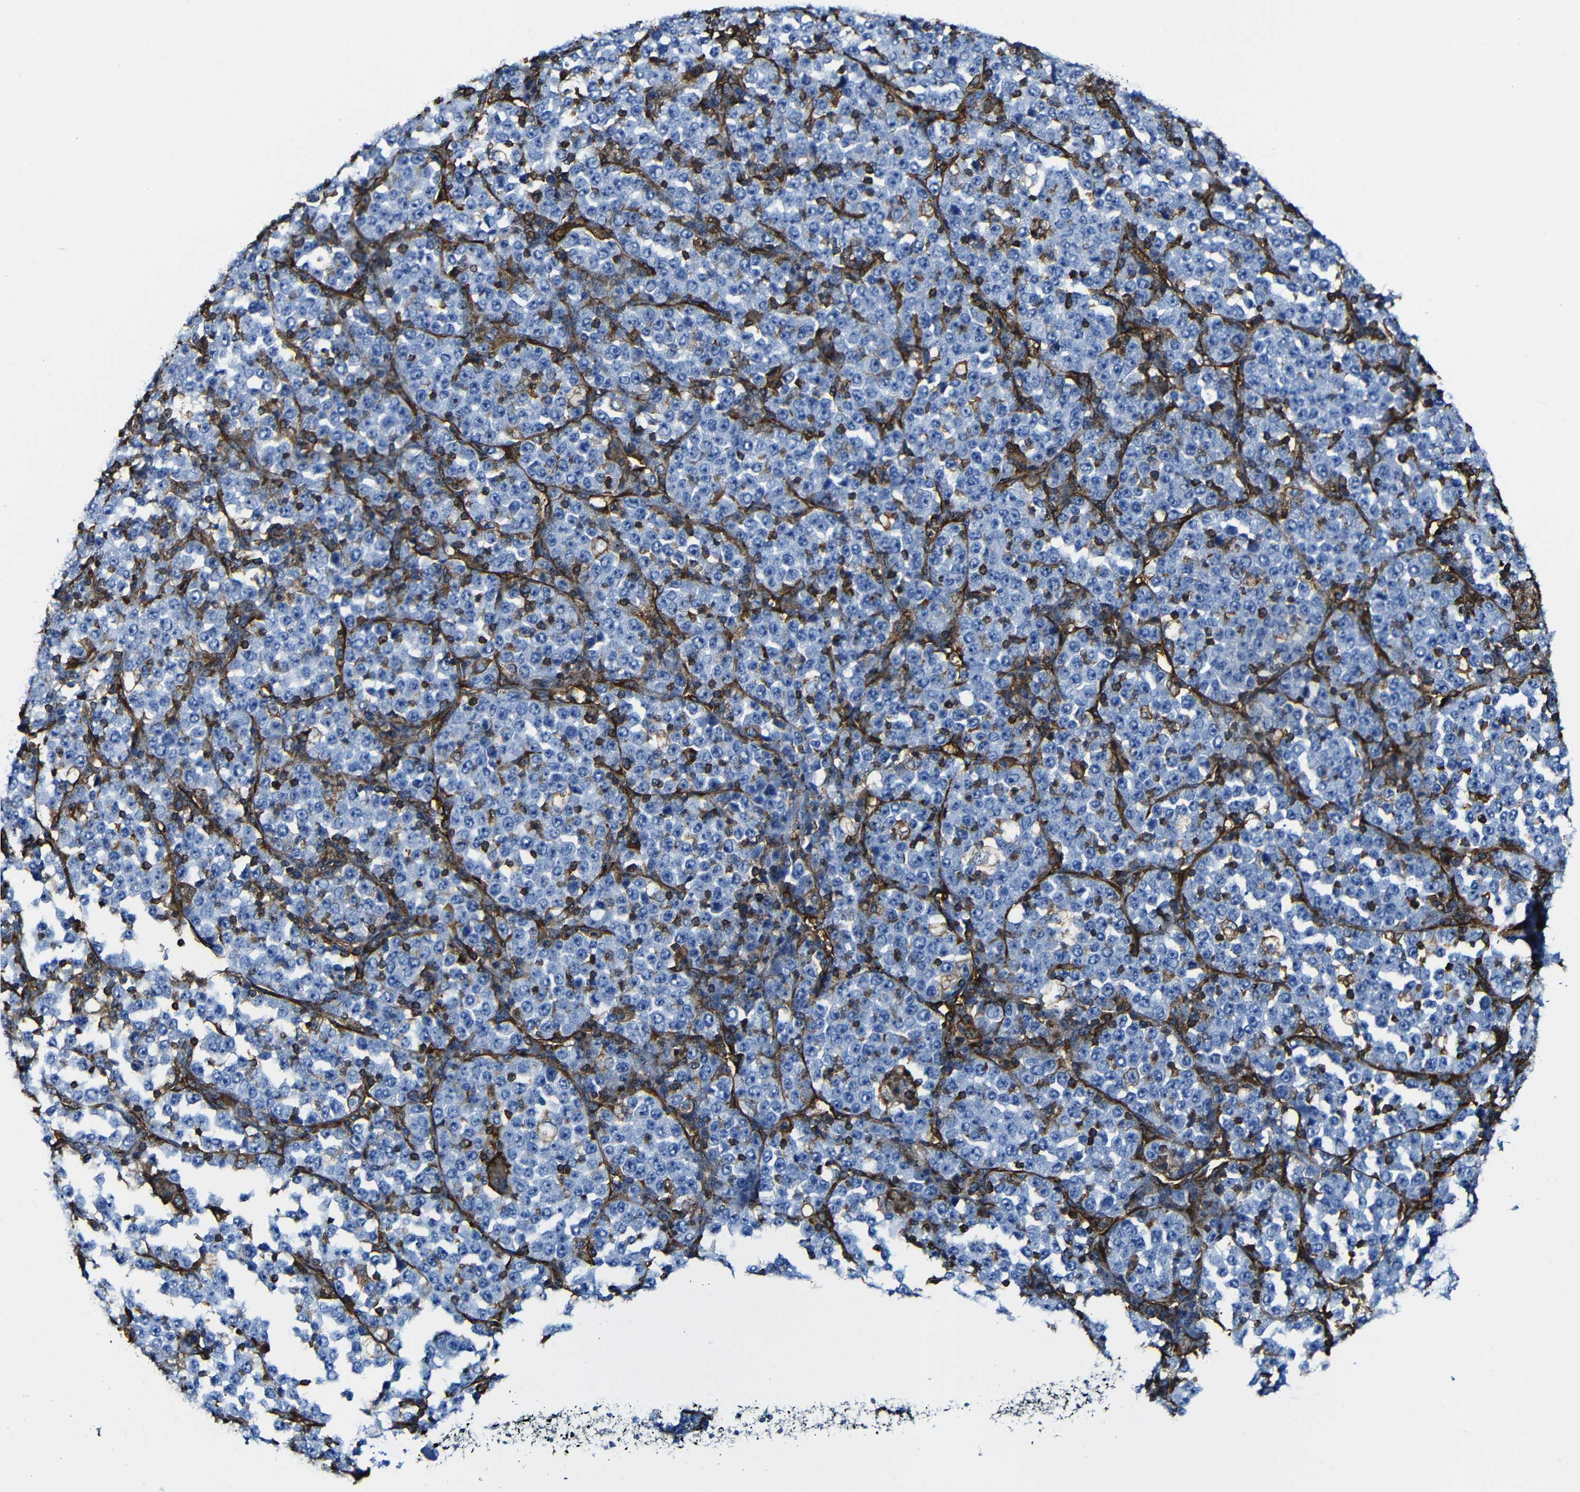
{"staining": {"intensity": "negative", "quantity": "none", "location": "none"}, "tissue": "stomach cancer", "cell_type": "Tumor cells", "image_type": "cancer", "snomed": [{"axis": "morphology", "description": "Normal tissue, NOS"}, {"axis": "morphology", "description": "Adenocarcinoma, NOS"}, {"axis": "topography", "description": "Stomach, upper"}, {"axis": "topography", "description": "Stomach"}], "caption": "A histopathology image of stomach cancer stained for a protein demonstrates no brown staining in tumor cells.", "gene": "MSN", "patient": {"sex": "male", "age": 59}}